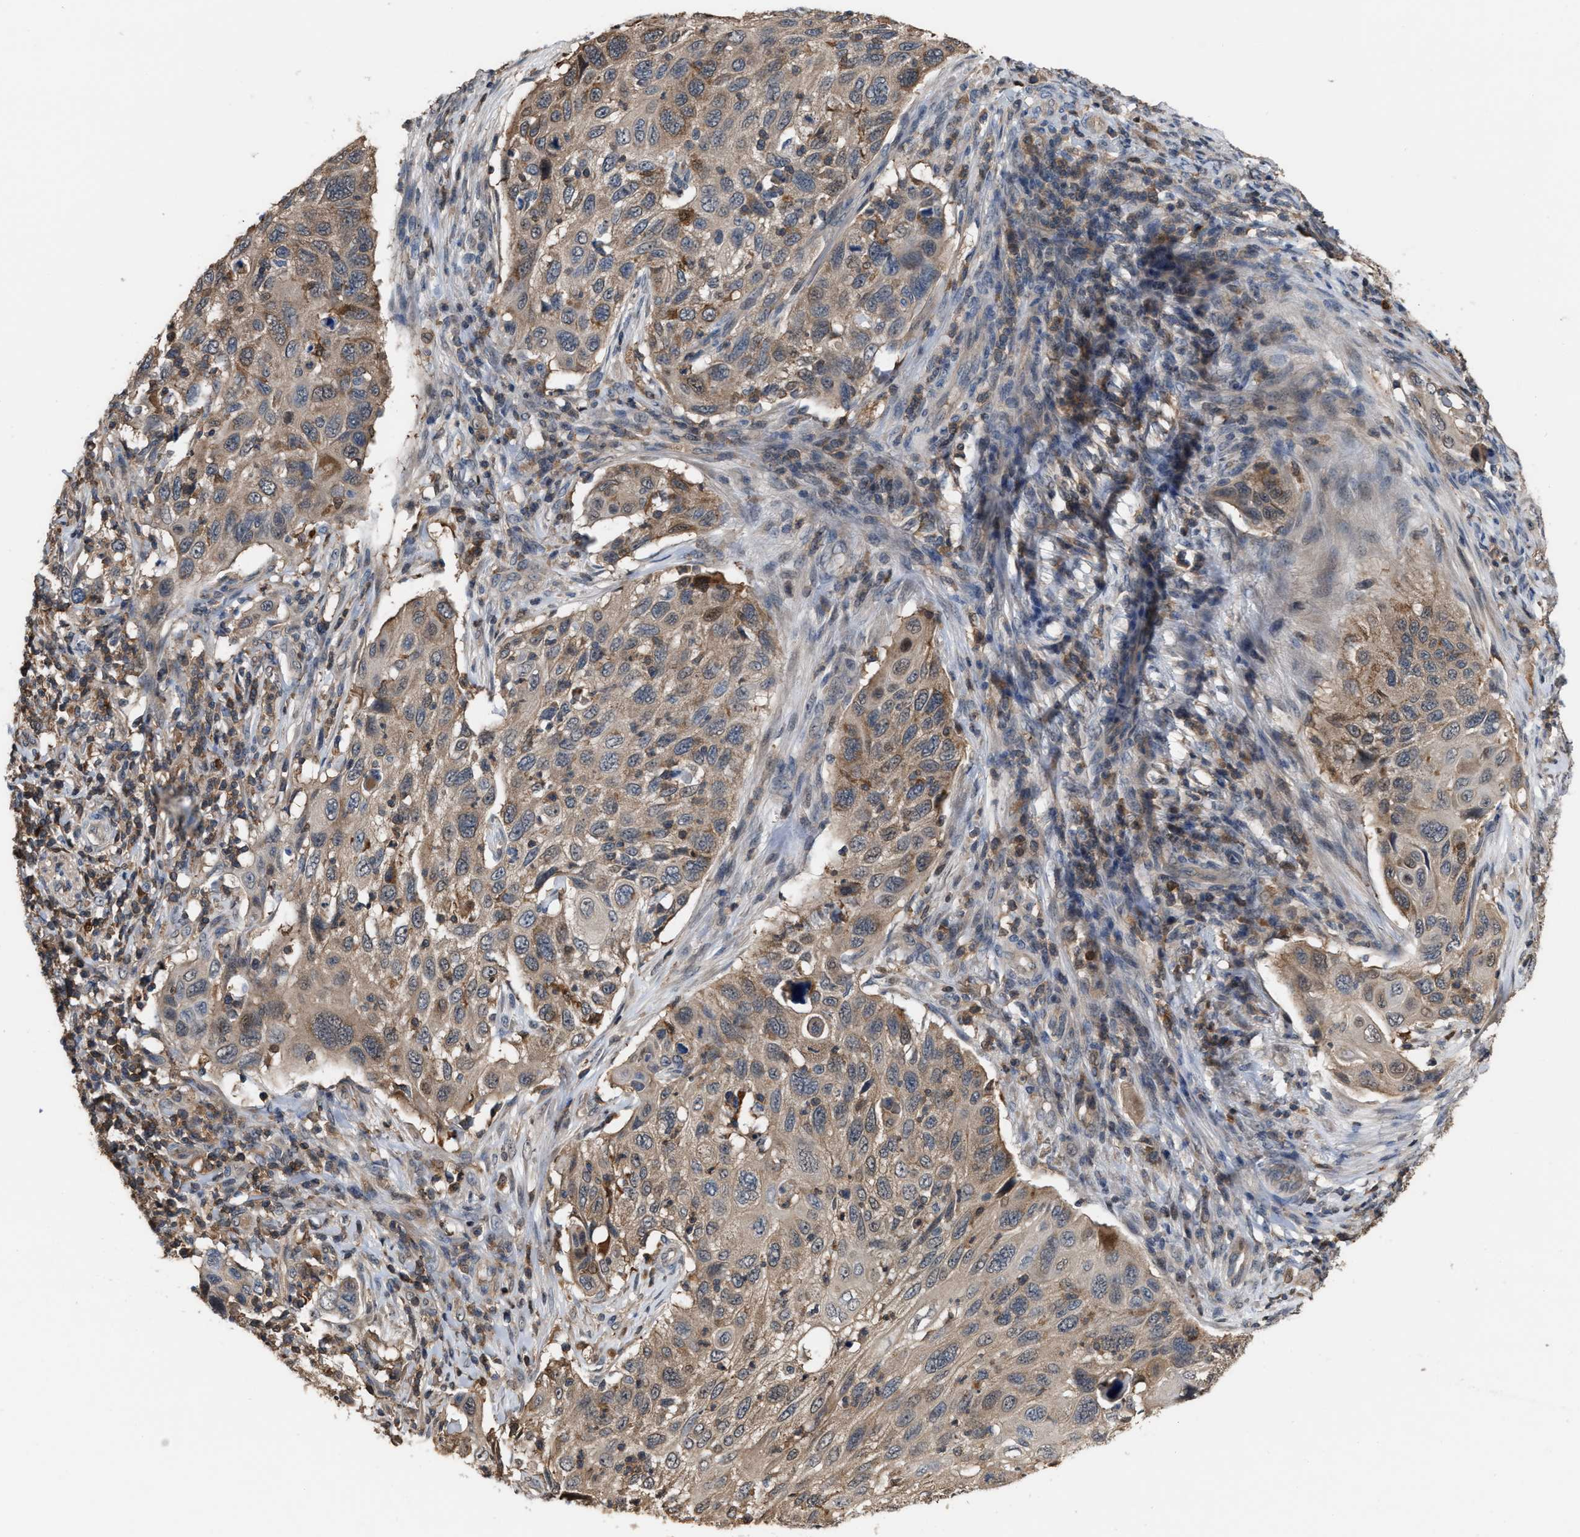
{"staining": {"intensity": "moderate", "quantity": ">75%", "location": "cytoplasmic/membranous"}, "tissue": "cervical cancer", "cell_type": "Tumor cells", "image_type": "cancer", "snomed": [{"axis": "morphology", "description": "Squamous cell carcinoma, NOS"}, {"axis": "topography", "description": "Cervix"}], "caption": "A brown stain shows moderate cytoplasmic/membranous expression of a protein in squamous cell carcinoma (cervical) tumor cells. The protein is stained brown, and the nuclei are stained in blue (DAB (3,3'-diaminobenzidine) IHC with brightfield microscopy, high magnification).", "gene": "MTPN", "patient": {"sex": "female", "age": 70}}